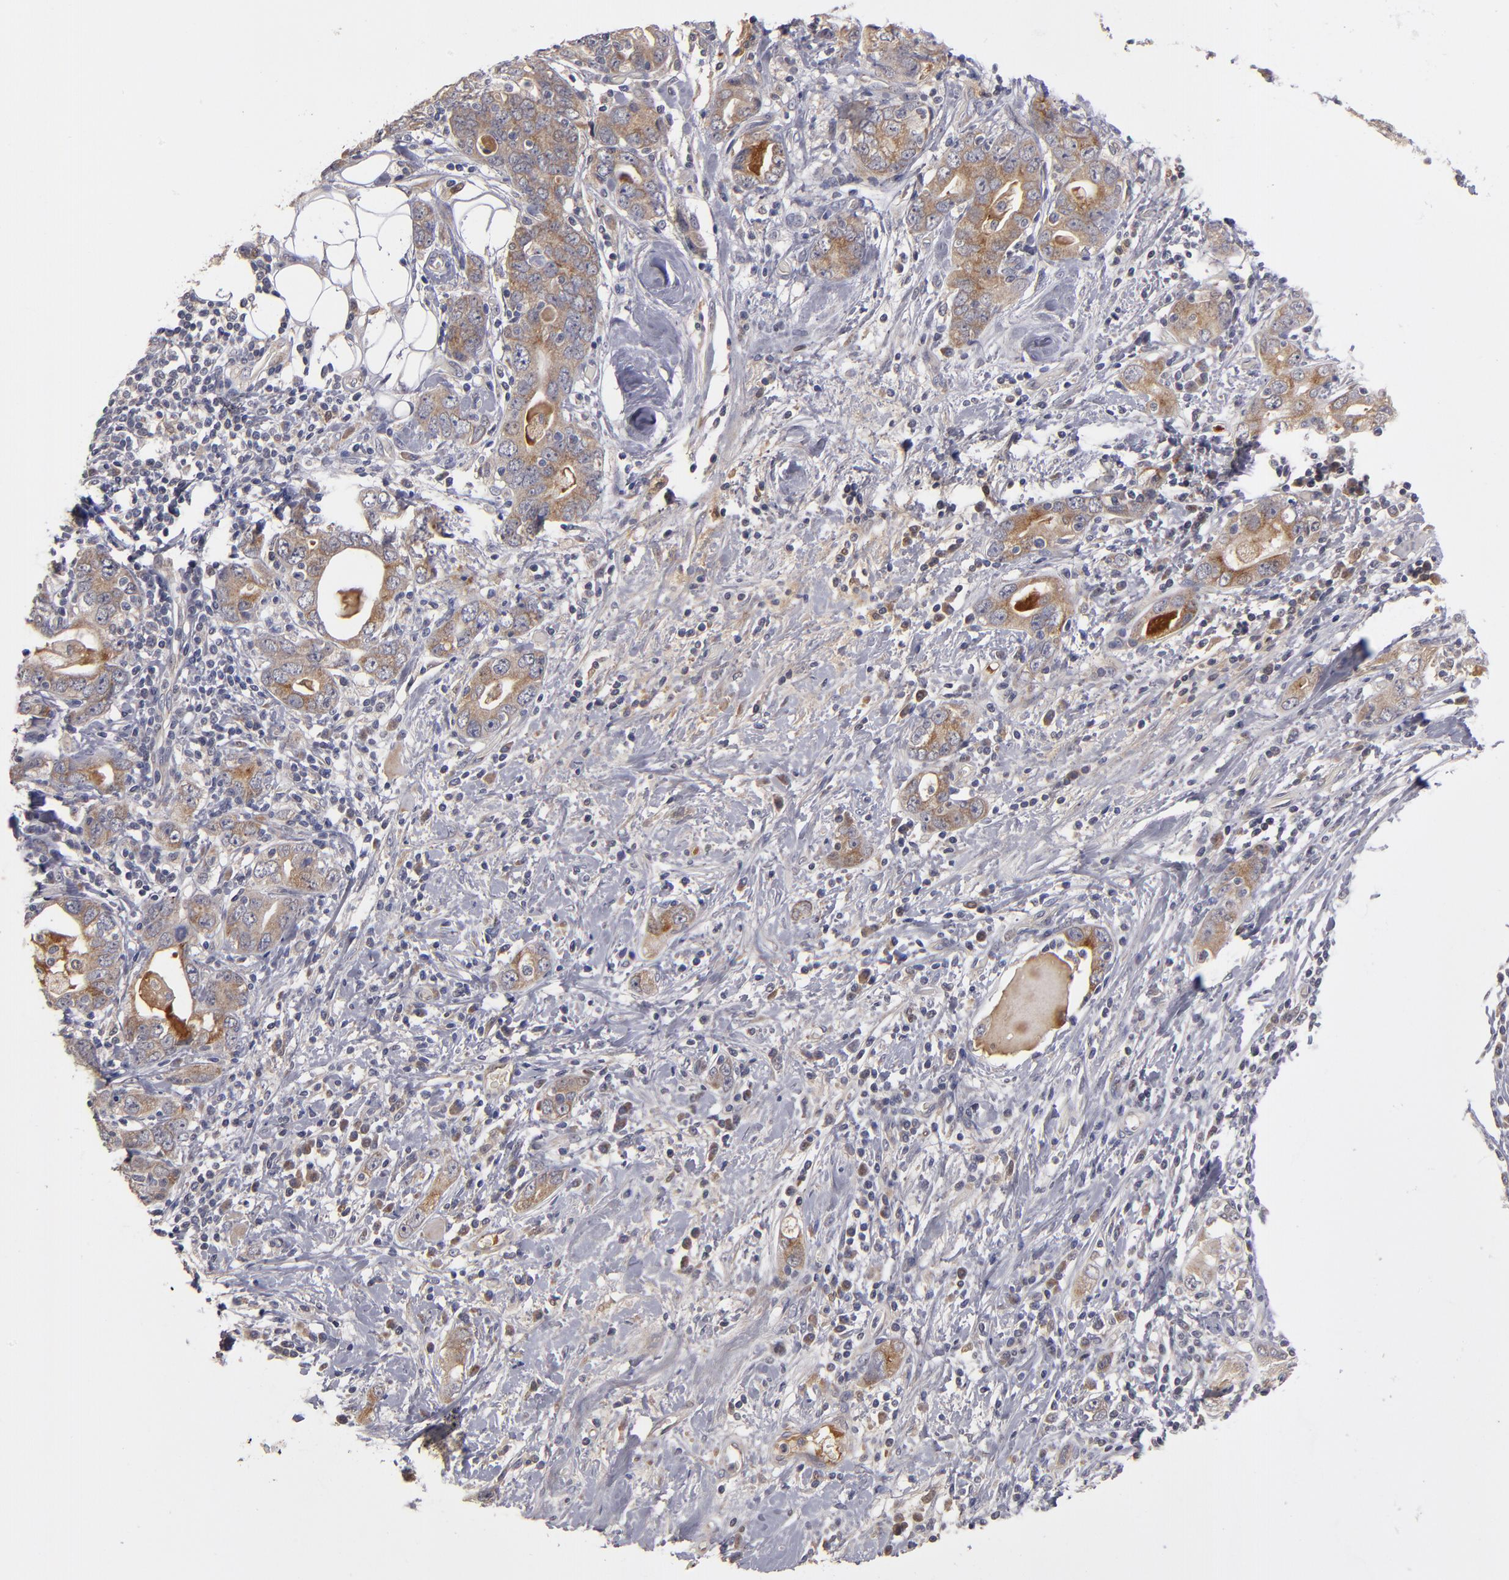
{"staining": {"intensity": "moderate", "quantity": ">75%", "location": "cytoplasmic/membranous"}, "tissue": "stomach cancer", "cell_type": "Tumor cells", "image_type": "cancer", "snomed": [{"axis": "morphology", "description": "Adenocarcinoma, NOS"}, {"axis": "topography", "description": "Stomach, lower"}], "caption": "This histopathology image reveals stomach adenocarcinoma stained with immunohistochemistry (IHC) to label a protein in brown. The cytoplasmic/membranous of tumor cells show moderate positivity for the protein. Nuclei are counter-stained blue.", "gene": "EXD2", "patient": {"sex": "female", "age": 93}}